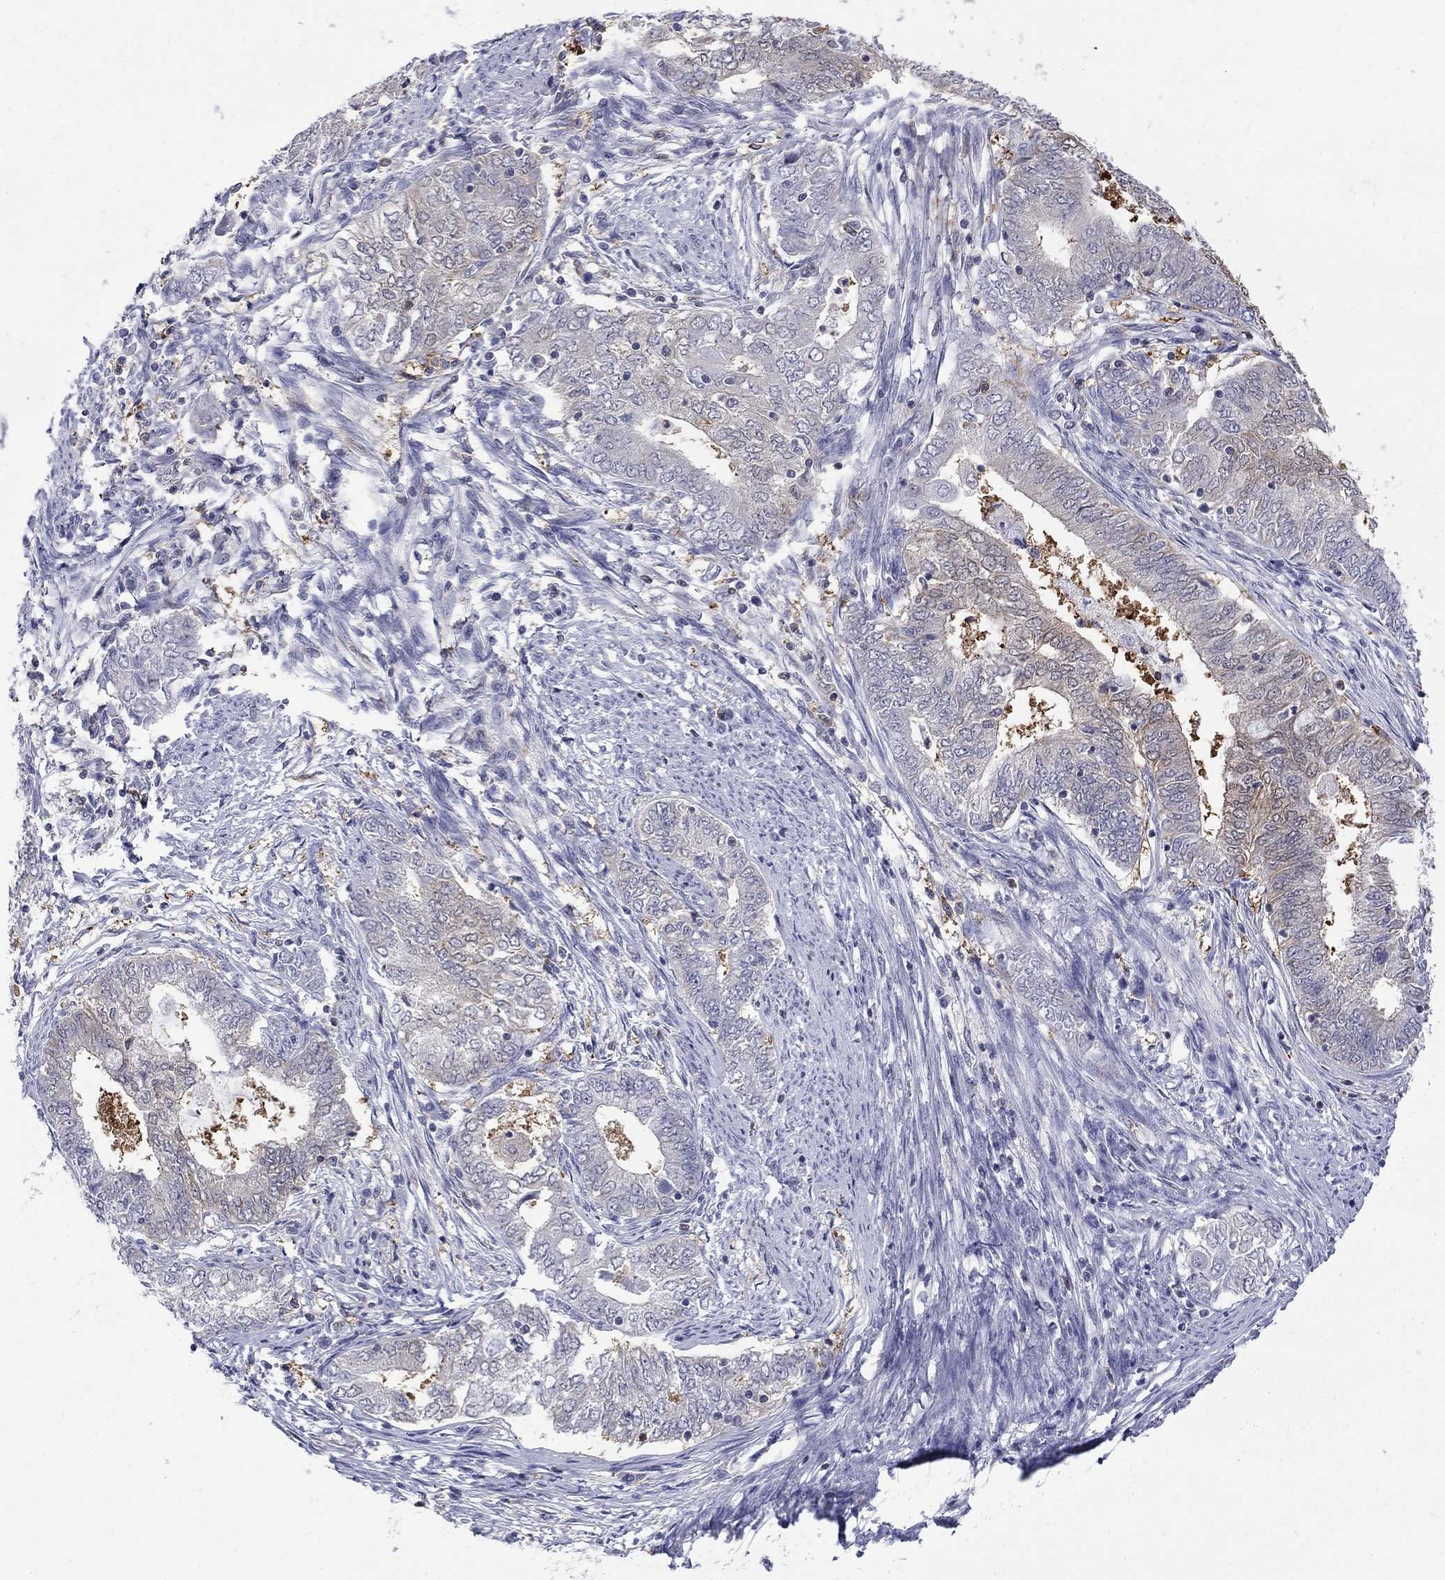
{"staining": {"intensity": "negative", "quantity": "none", "location": "none"}, "tissue": "endometrial cancer", "cell_type": "Tumor cells", "image_type": "cancer", "snomed": [{"axis": "morphology", "description": "Adenocarcinoma, NOS"}, {"axis": "topography", "description": "Endometrium"}], "caption": "Tumor cells are negative for protein expression in human endometrial cancer (adenocarcinoma). The staining was performed using DAB to visualize the protein expression in brown, while the nuclei were stained in blue with hematoxylin (Magnification: 20x).", "gene": "HKDC1", "patient": {"sex": "female", "age": 62}}